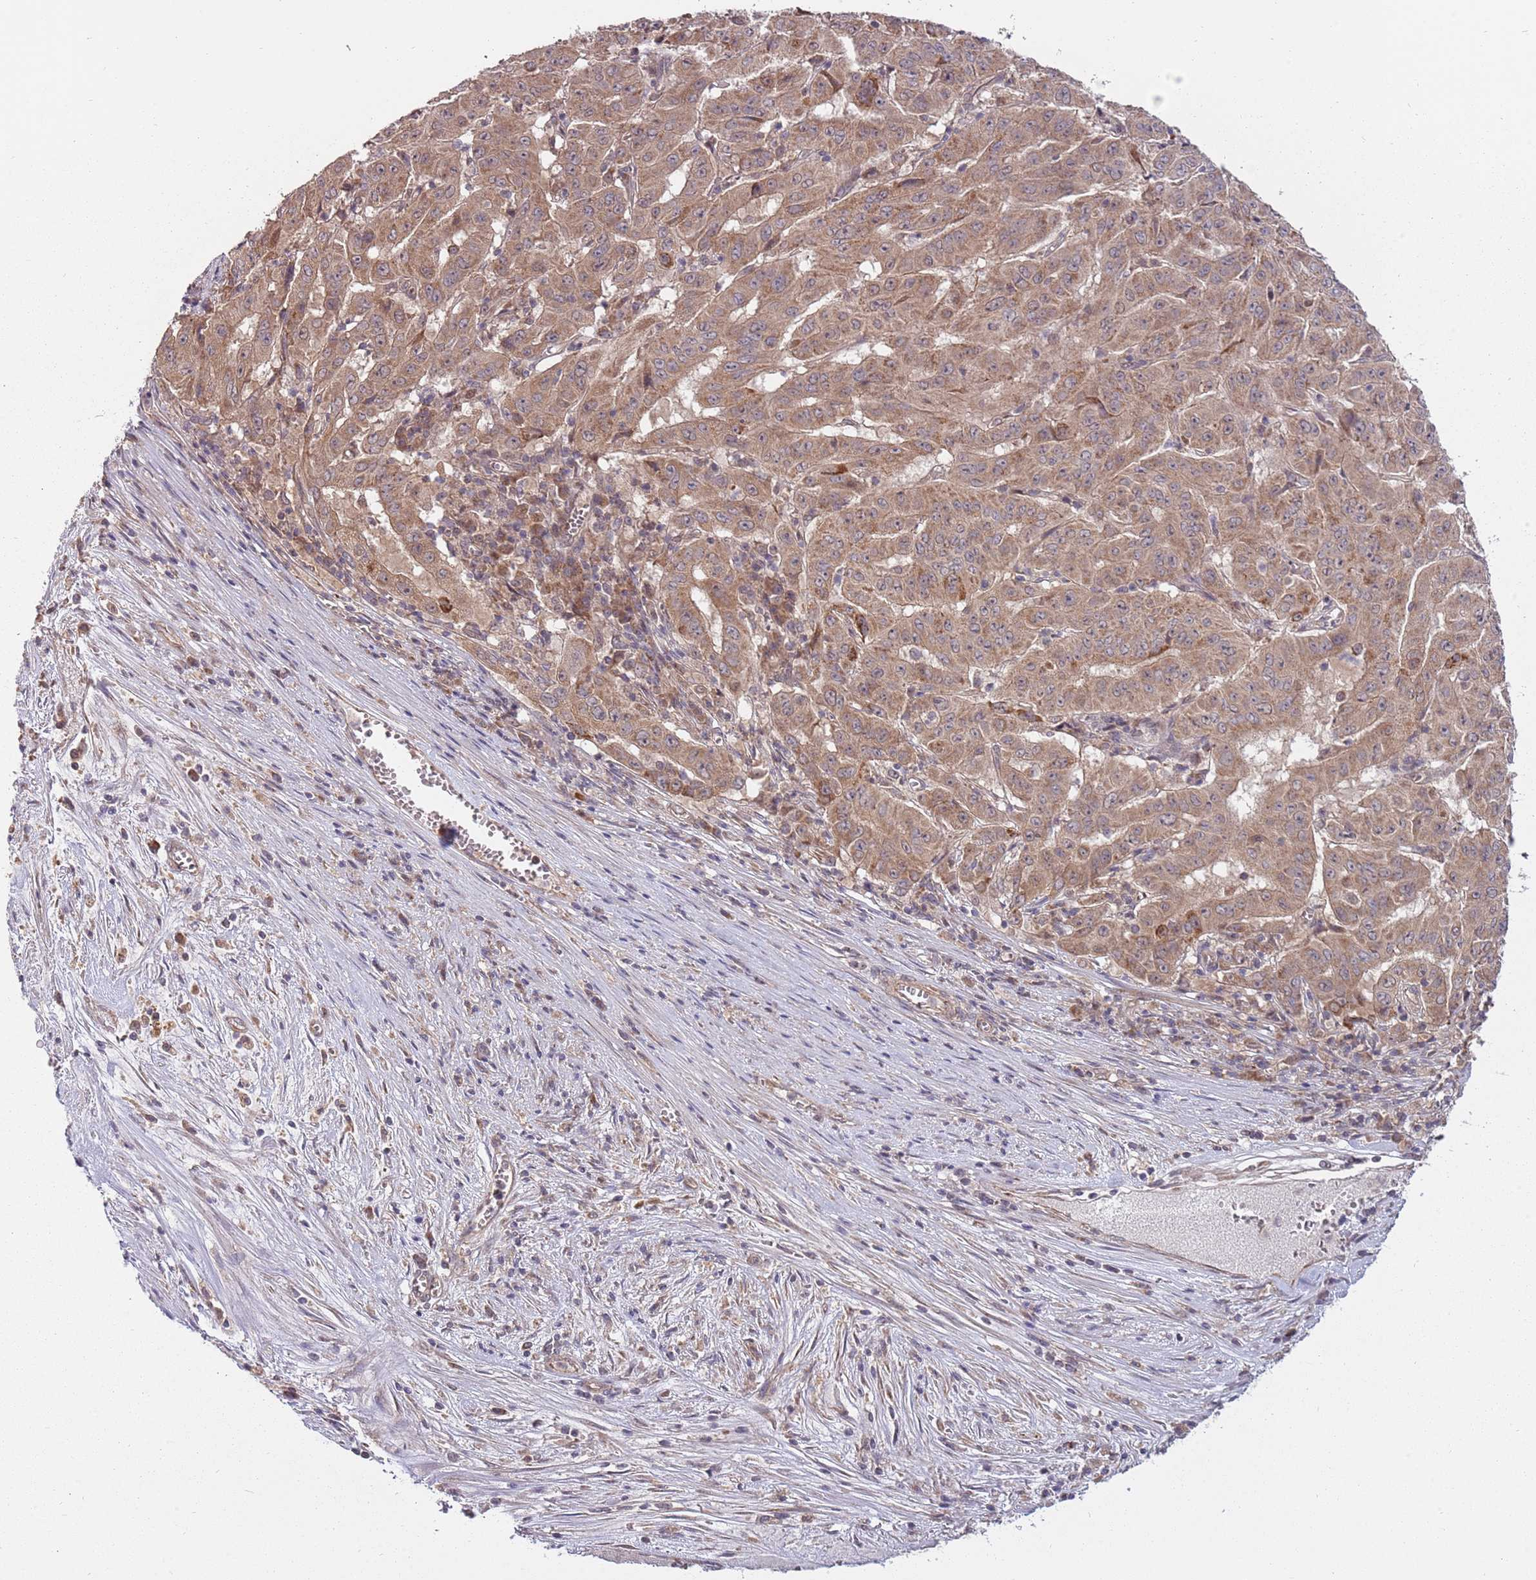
{"staining": {"intensity": "moderate", "quantity": ">75%", "location": "cytoplasmic/membranous"}, "tissue": "pancreatic cancer", "cell_type": "Tumor cells", "image_type": "cancer", "snomed": [{"axis": "morphology", "description": "Adenocarcinoma, NOS"}, {"axis": "topography", "description": "Pancreas"}], "caption": "Immunohistochemistry (IHC) of human adenocarcinoma (pancreatic) shows medium levels of moderate cytoplasmic/membranous positivity in about >75% of tumor cells. (DAB IHC with brightfield microscopy, high magnification).", "gene": "RNF181", "patient": {"sex": "male", "age": 63}}